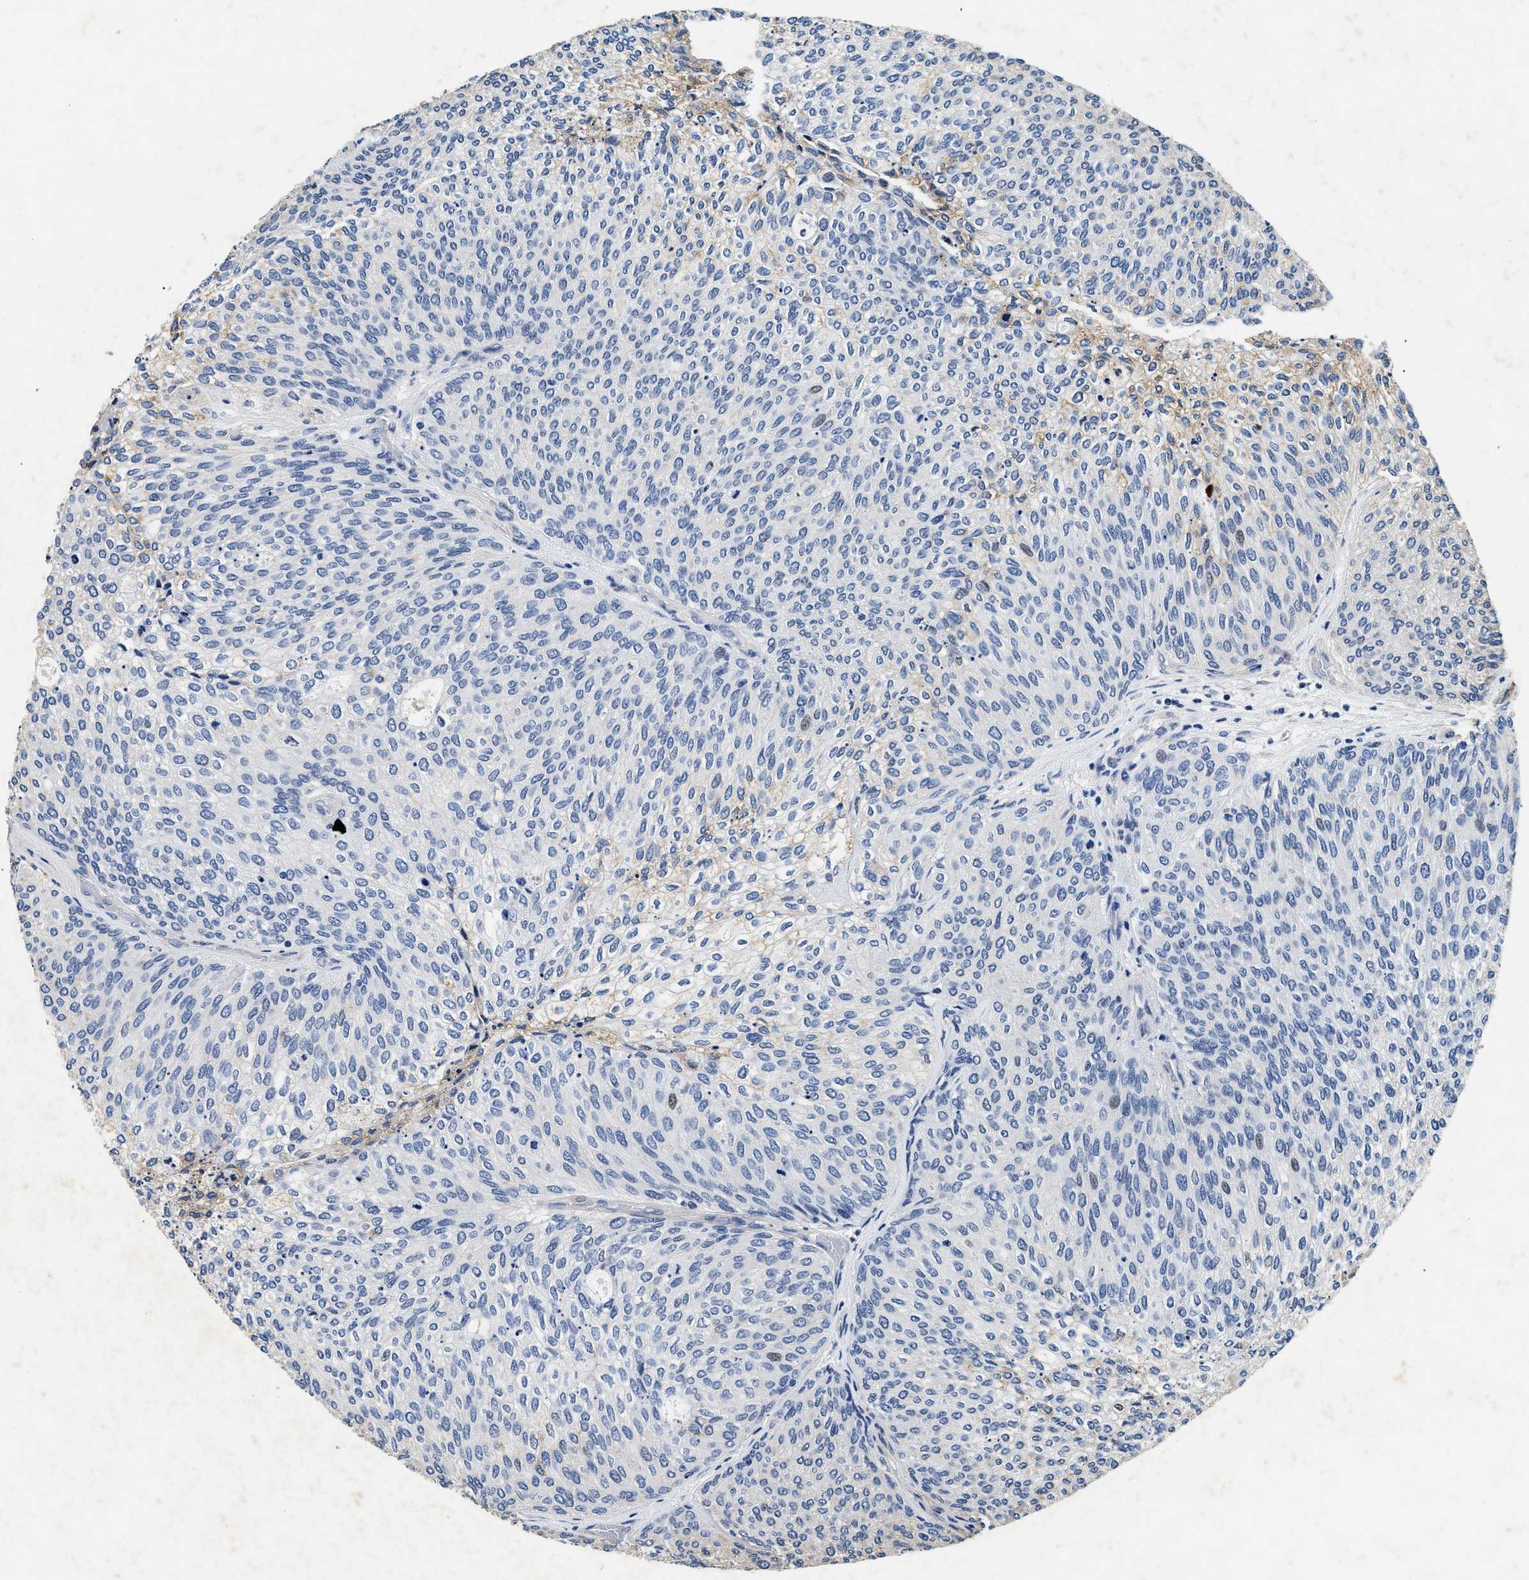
{"staining": {"intensity": "negative", "quantity": "none", "location": "none"}, "tissue": "urothelial cancer", "cell_type": "Tumor cells", "image_type": "cancer", "snomed": [{"axis": "morphology", "description": "Urothelial carcinoma, Low grade"}, {"axis": "topography", "description": "Urinary bladder"}], "caption": "Immunohistochemistry (IHC) photomicrograph of human urothelial cancer stained for a protein (brown), which shows no positivity in tumor cells.", "gene": "LAMA3", "patient": {"sex": "female", "age": 79}}